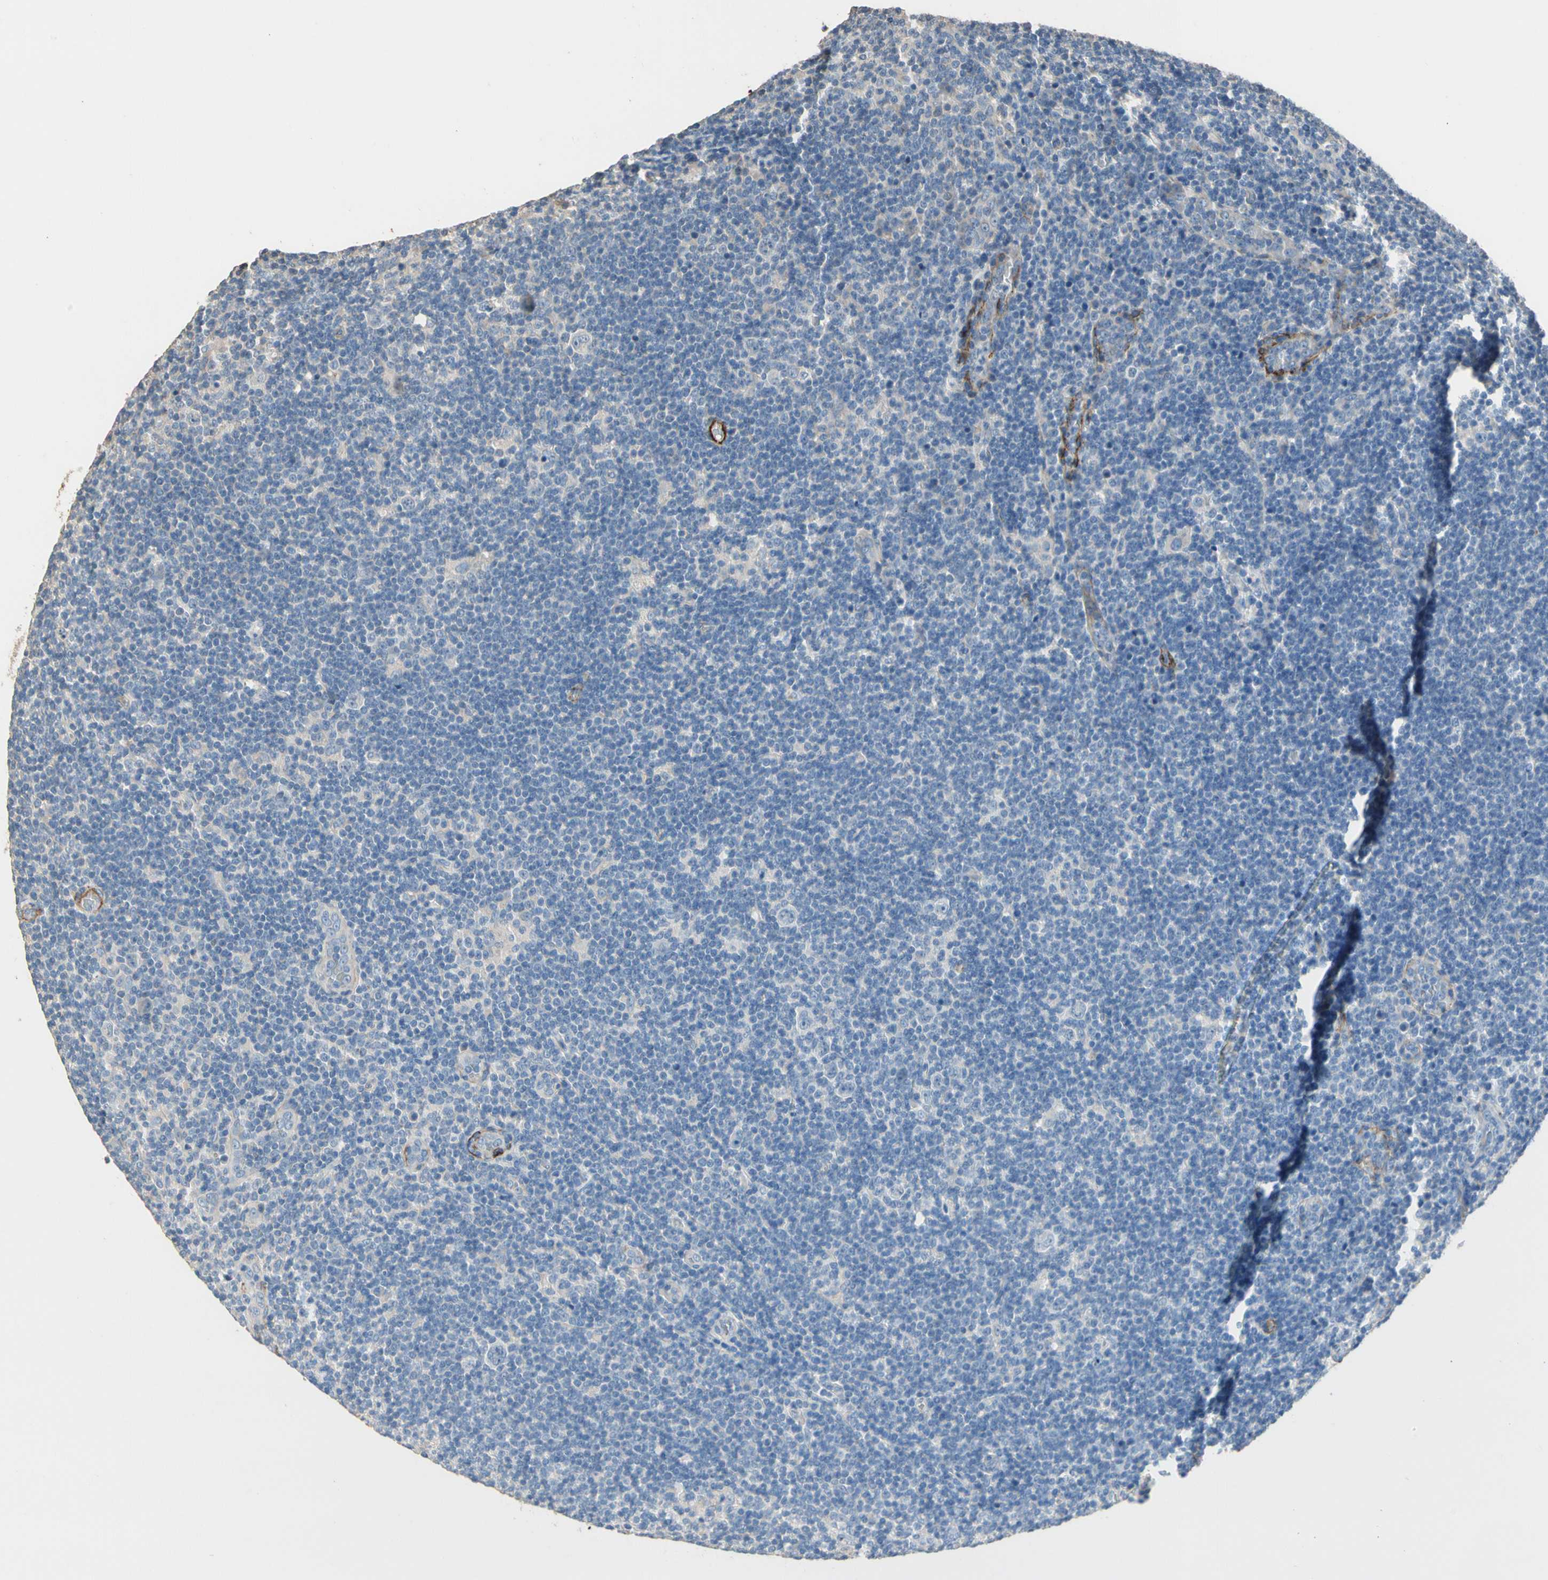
{"staining": {"intensity": "weak", "quantity": ">75%", "location": "cytoplasmic/membranous"}, "tissue": "lymphoma", "cell_type": "Tumor cells", "image_type": "cancer", "snomed": [{"axis": "morphology", "description": "Hodgkin's disease, NOS"}, {"axis": "topography", "description": "Lymph node"}], "caption": "Immunohistochemistry micrograph of human lymphoma stained for a protein (brown), which reveals low levels of weak cytoplasmic/membranous expression in about >75% of tumor cells.", "gene": "SUSD2", "patient": {"sex": "female", "age": 57}}